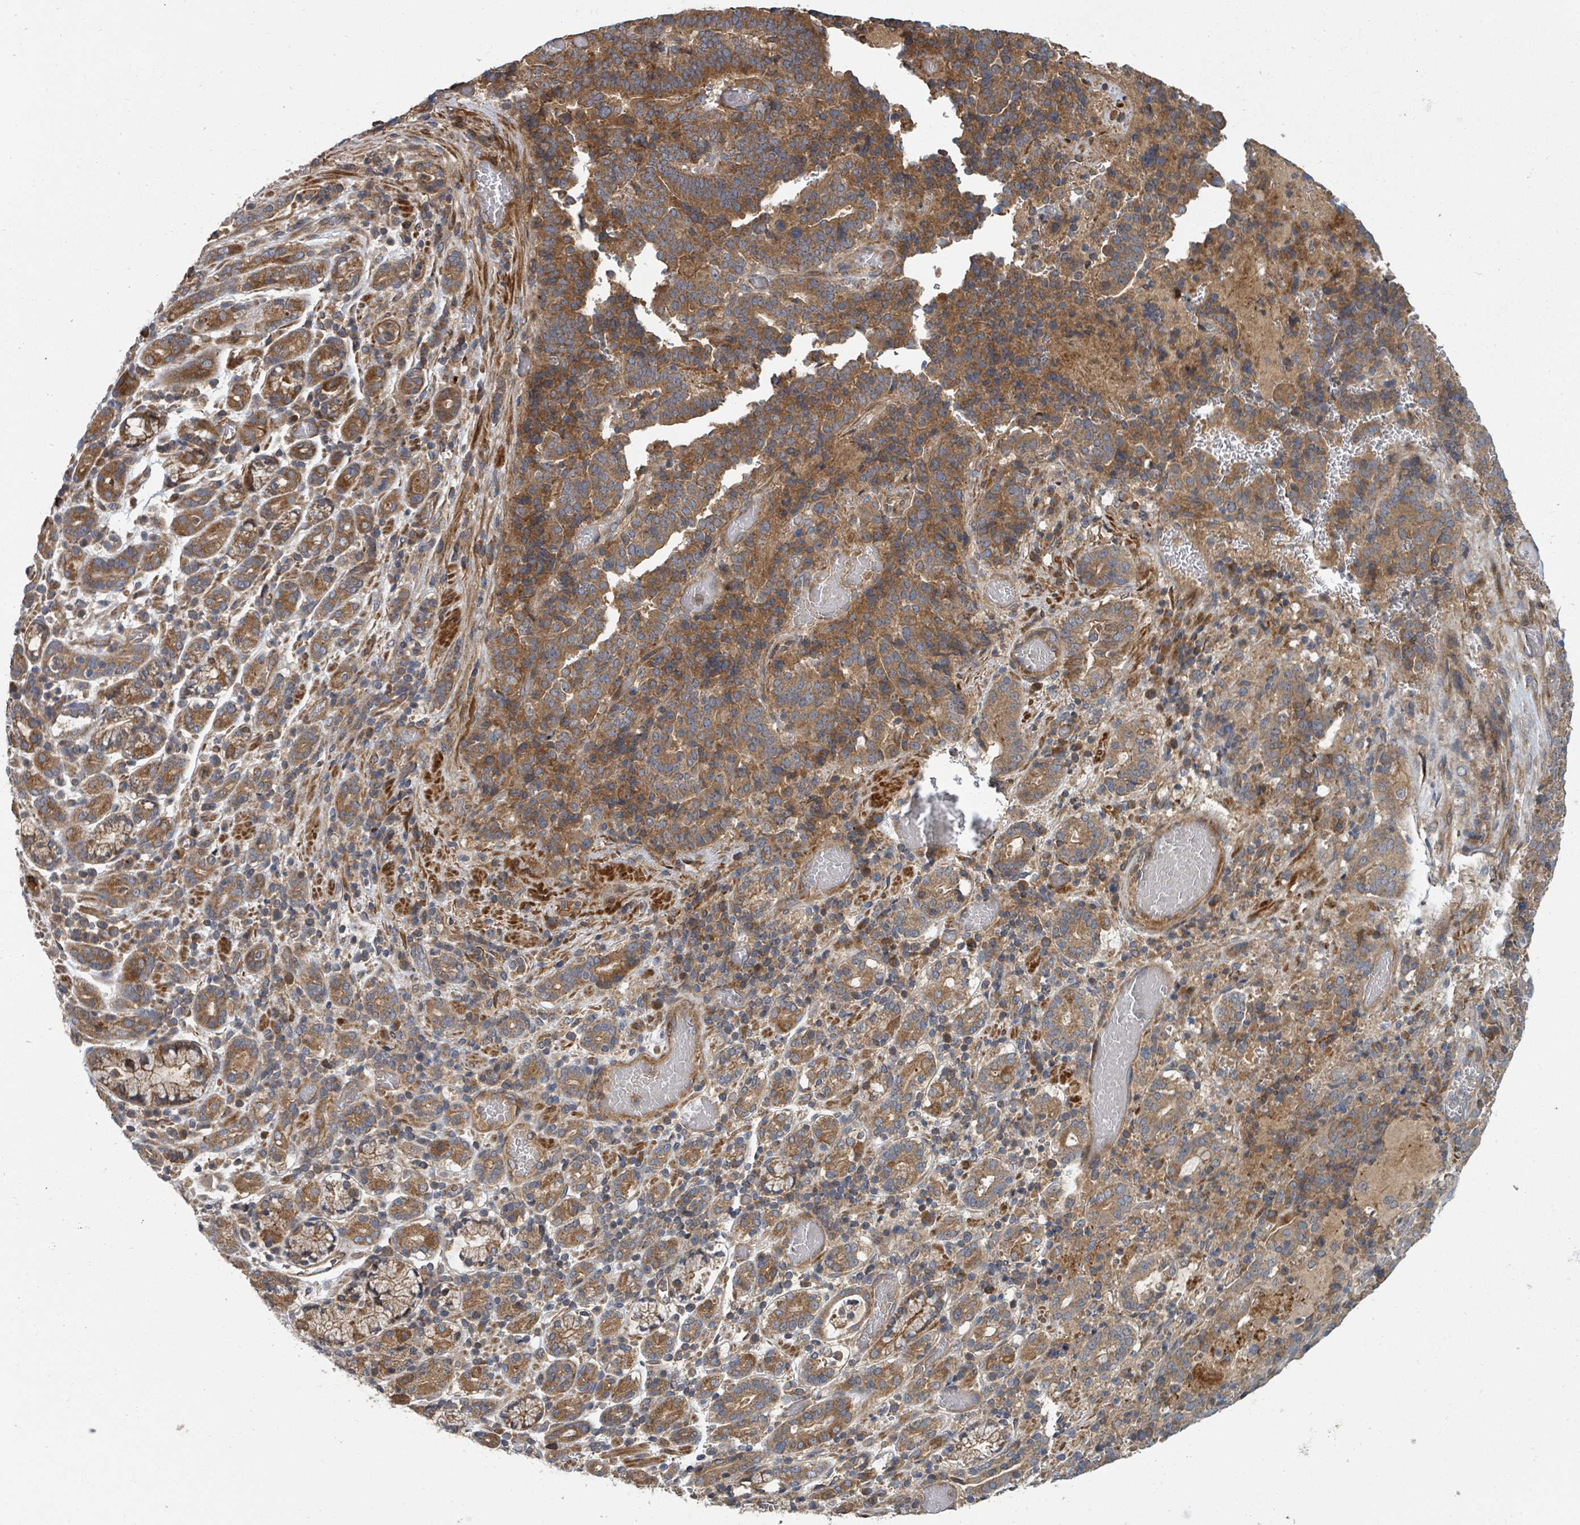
{"staining": {"intensity": "moderate", "quantity": ">75%", "location": "cytoplasmic/membranous"}, "tissue": "stomach cancer", "cell_type": "Tumor cells", "image_type": "cancer", "snomed": [{"axis": "morphology", "description": "Adenocarcinoma, NOS"}, {"axis": "topography", "description": "Stomach"}], "caption": "Immunohistochemistry histopathology image of human stomach adenocarcinoma stained for a protein (brown), which demonstrates medium levels of moderate cytoplasmic/membranous expression in about >75% of tumor cells.", "gene": "DPM1", "patient": {"sex": "male", "age": 48}}